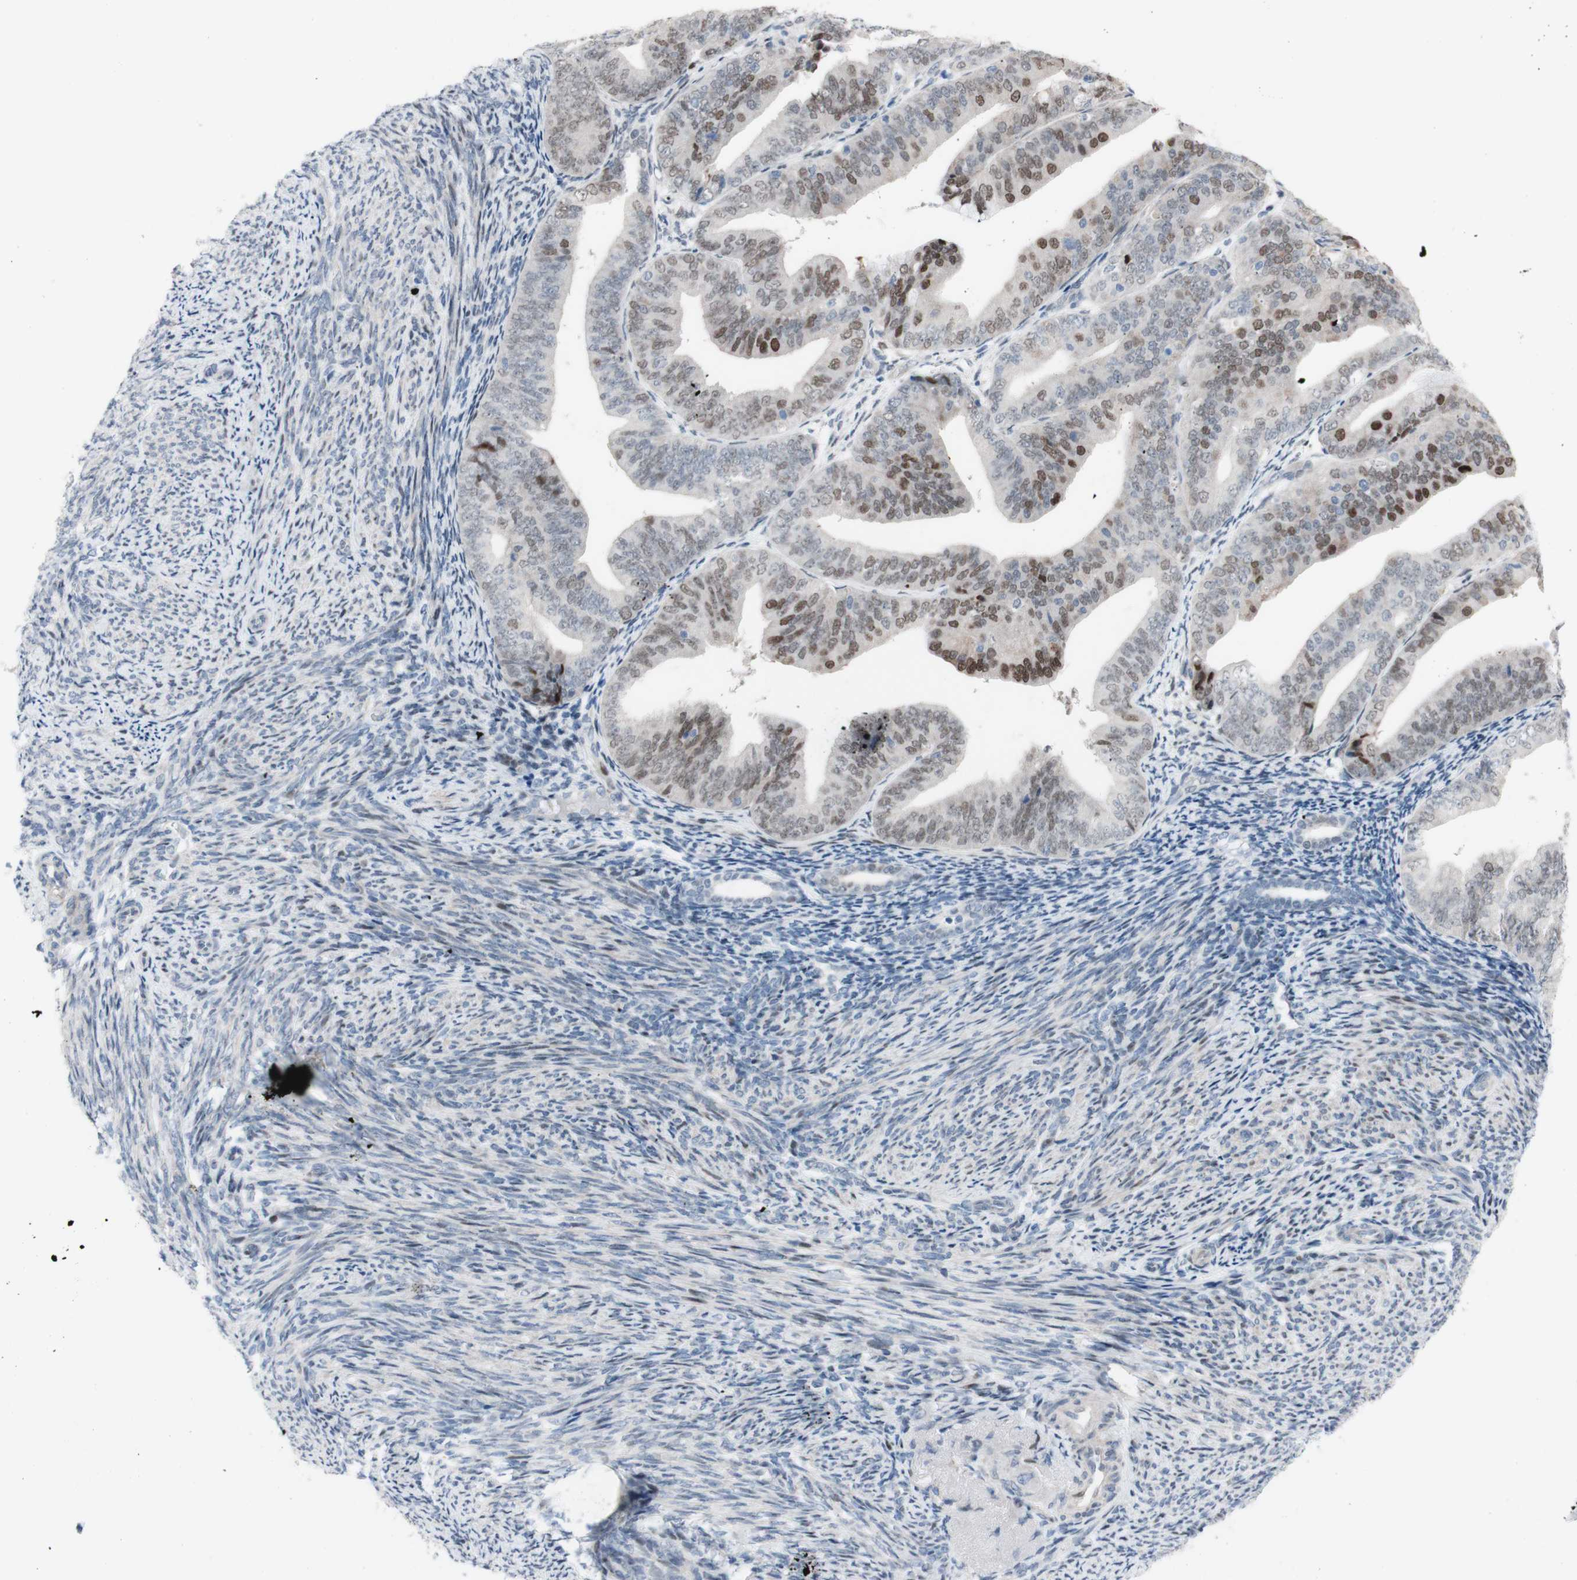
{"staining": {"intensity": "weak", "quantity": "25%-75%", "location": "nuclear"}, "tissue": "endometrial cancer", "cell_type": "Tumor cells", "image_type": "cancer", "snomed": [{"axis": "morphology", "description": "Adenocarcinoma, NOS"}, {"axis": "topography", "description": "Endometrium"}], "caption": "This is a micrograph of IHC staining of endometrial adenocarcinoma, which shows weak staining in the nuclear of tumor cells.", "gene": "PHTF2", "patient": {"sex": "female", "age": 63}}